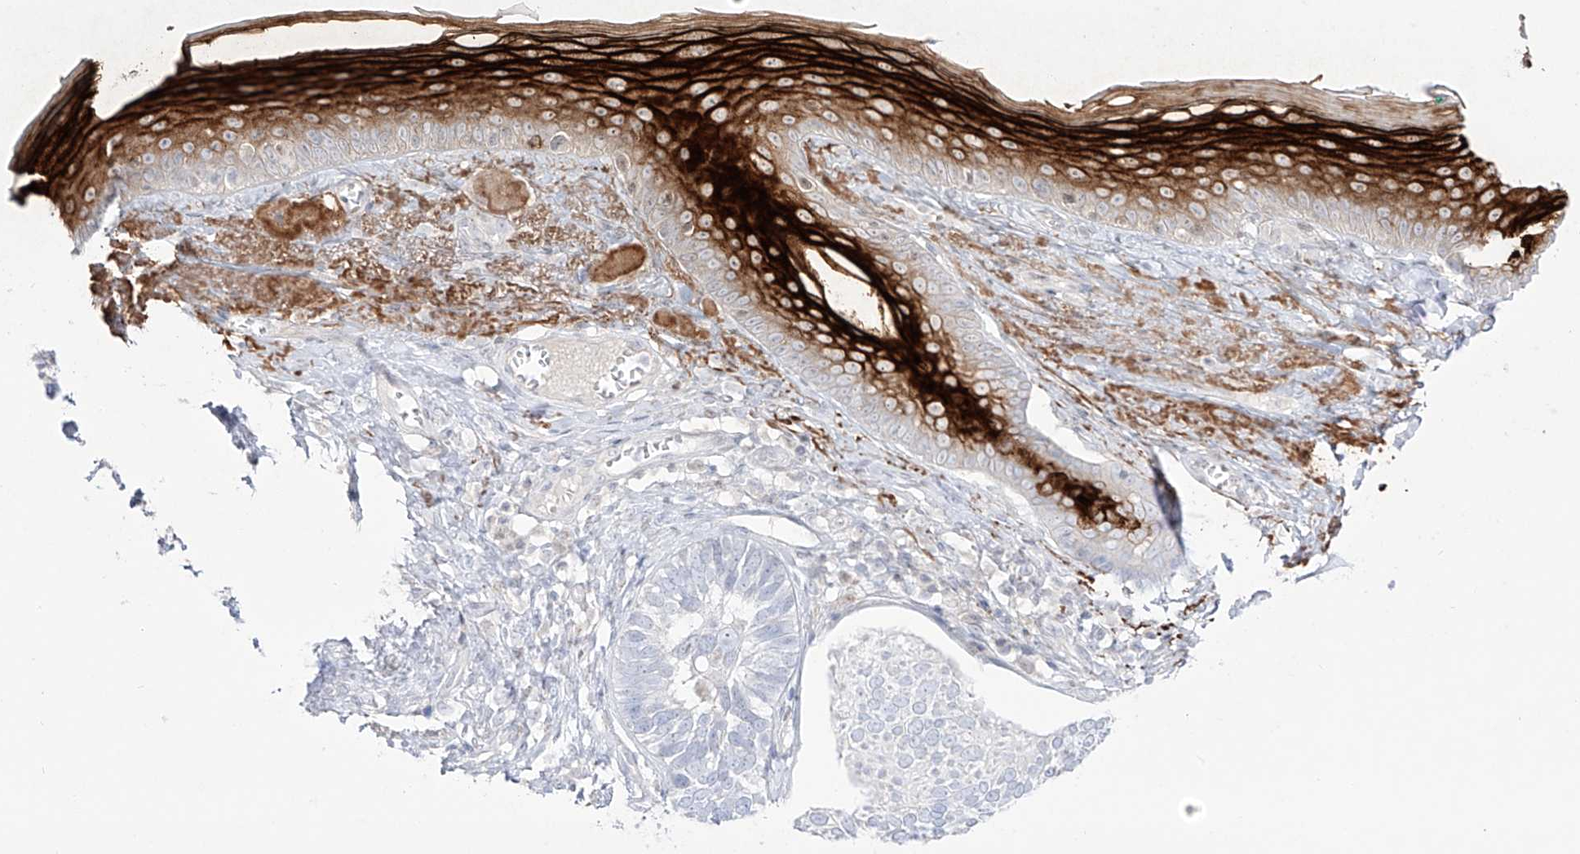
{"staining": {"intensity": "negative", "quantity": "none", "location": "none"}, "tissue": "skin cancer", "cell_type": "Tumor cells", "image_type": "cancer", "snomed": [{"axis": "morphology", "description": "Basal cell carcinoma"}, {"axis": "topography", "description": "Skin"}], "caption": "This image is of skin cancer (basal cell carcinoma) stained with IHC to label a protein in brown with the nuclei are counter-stained blue. There is no staining in tumor cells.", "gene": "DMKN", "patient": {"sex": "male", "age": 62}}